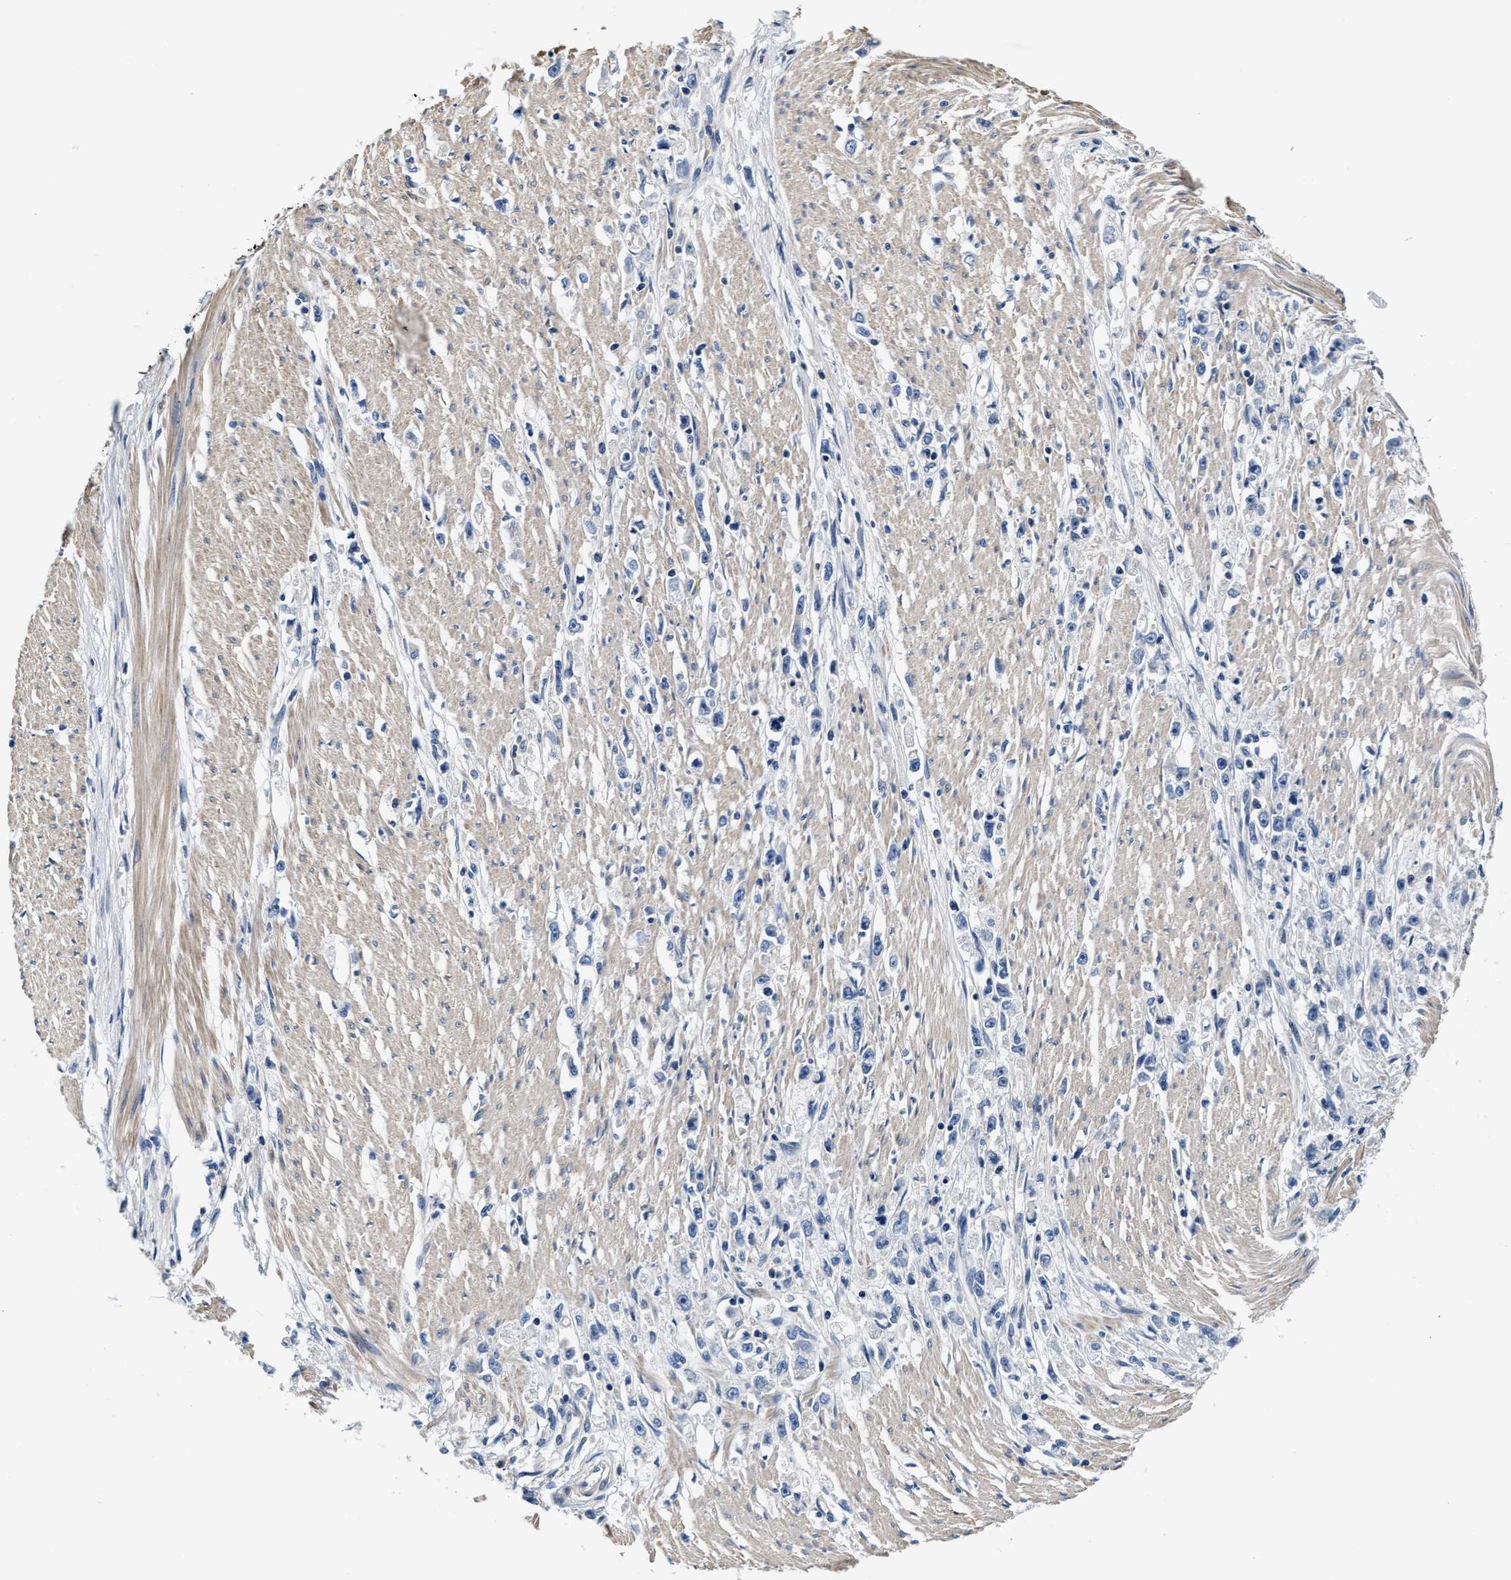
{"staining": {"intensity": "negative", "quantity": "none", "location": "none"}, "tissue": "stomach cancer", "cell_type": "Tumor cells", "image_type": "cancer", "snomed": [{"axis": "morphology", "description": "Adenocarcinoma, NOS"}, {"axis": "topography", "description": "Stomach"}], "caption": "Protein analysis of adenocarcinoma (stomach) reveals no significant expression in tumor cells.", "gene": "ANKIB1", "patient": {"sex": "female", "age": 59}}